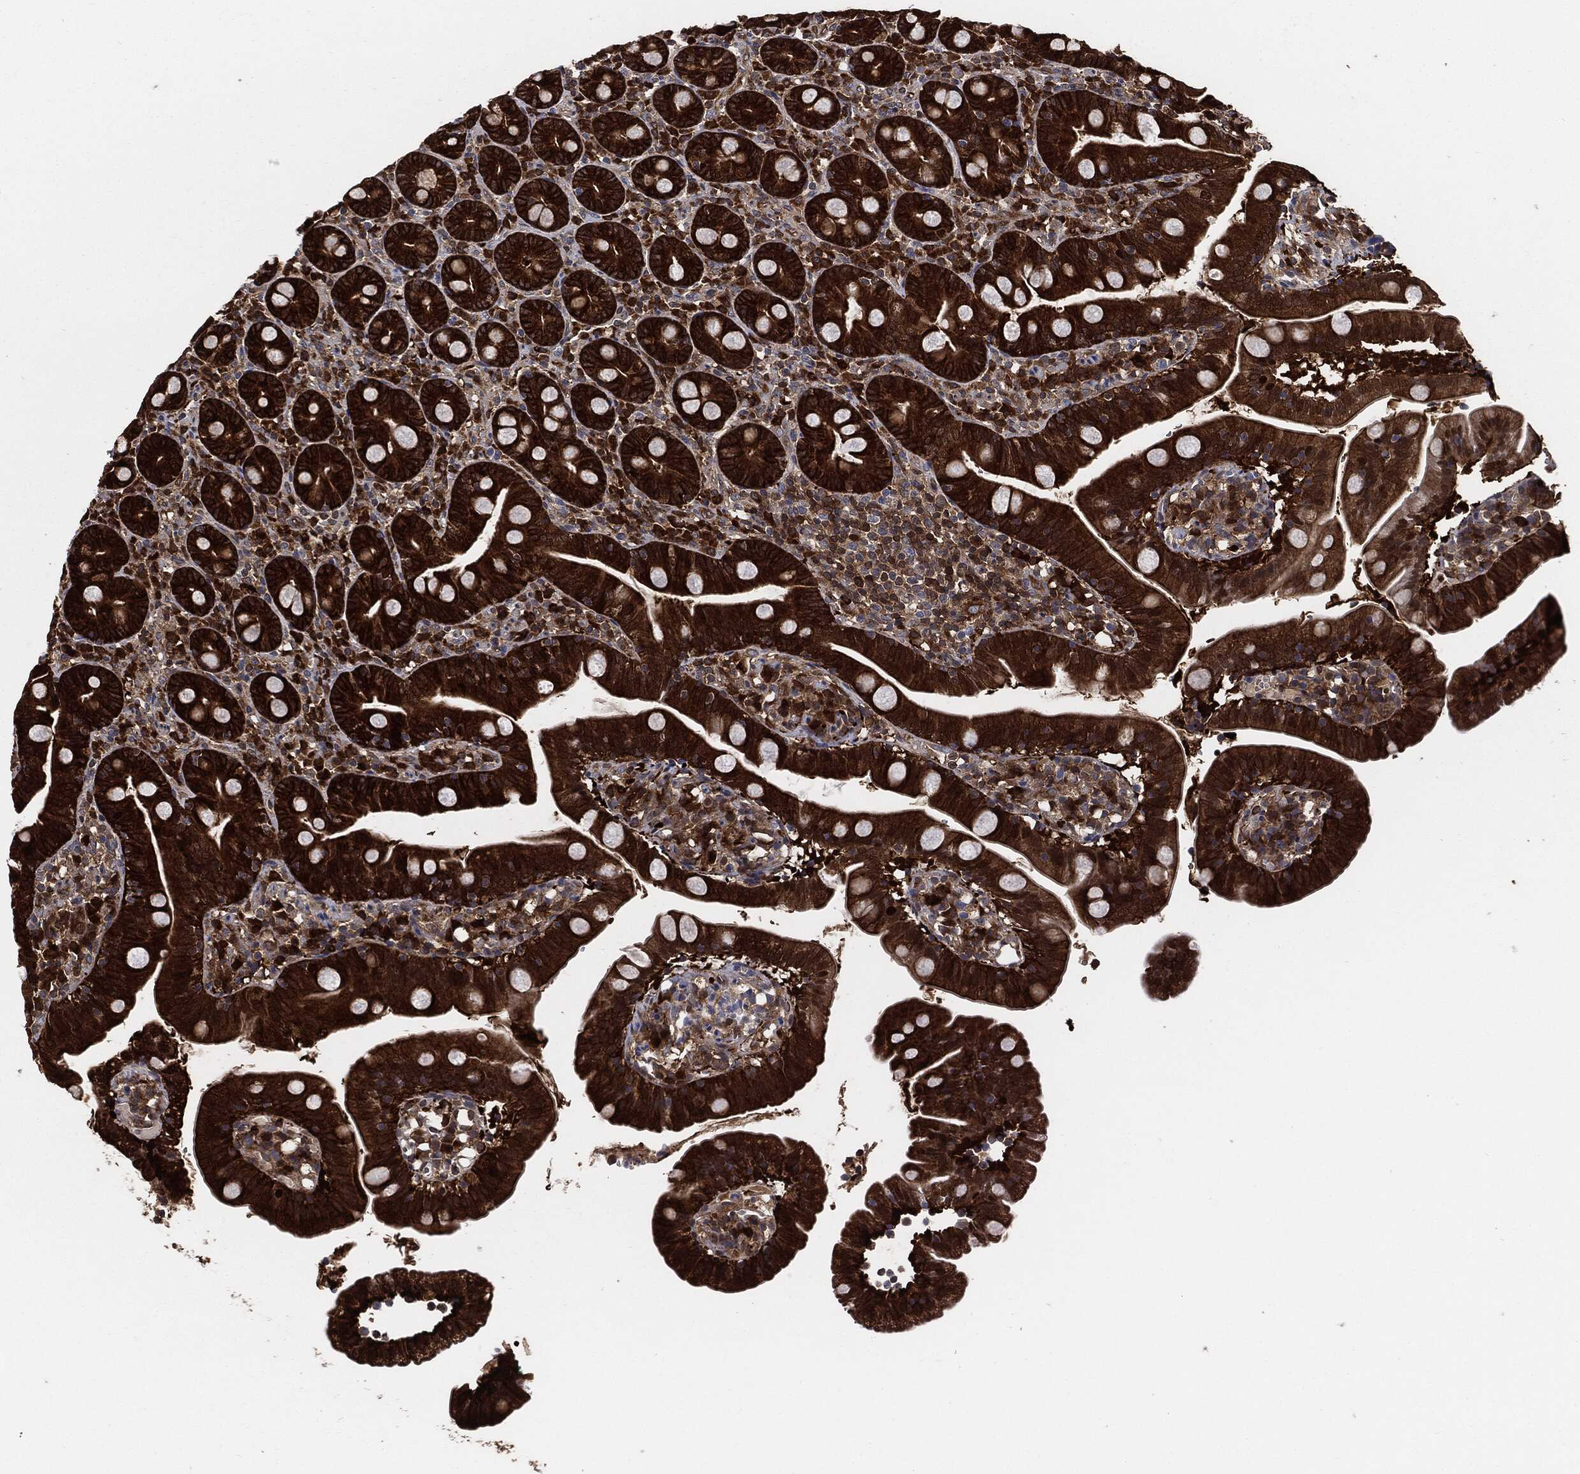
{"staining": {"intensity": "strong", "quantity": ">75%", "location": "cytoplasmic/membranous"}, "tissue": "duodenum", "cell_type": "Glandular cells", "image_type": "normal", "snomed": [{"axis": "morphology", "description": "Normal tissue, NOS"}, {"axis": "topography", "description": "Duodenum"}], "caption": "Protein staining of normal duodenum reveals strong cytoplasmic/membranous positivity in approximately >75% of glandular cells. The protein is stained brown, and the nuclei are stained in blue (DAB (3,3'-diaminobenzidine) IHC with brightfield microscopy, high magnification).", "gene": "PRDX2", "patient": {"sex": "female", "age": 67}}